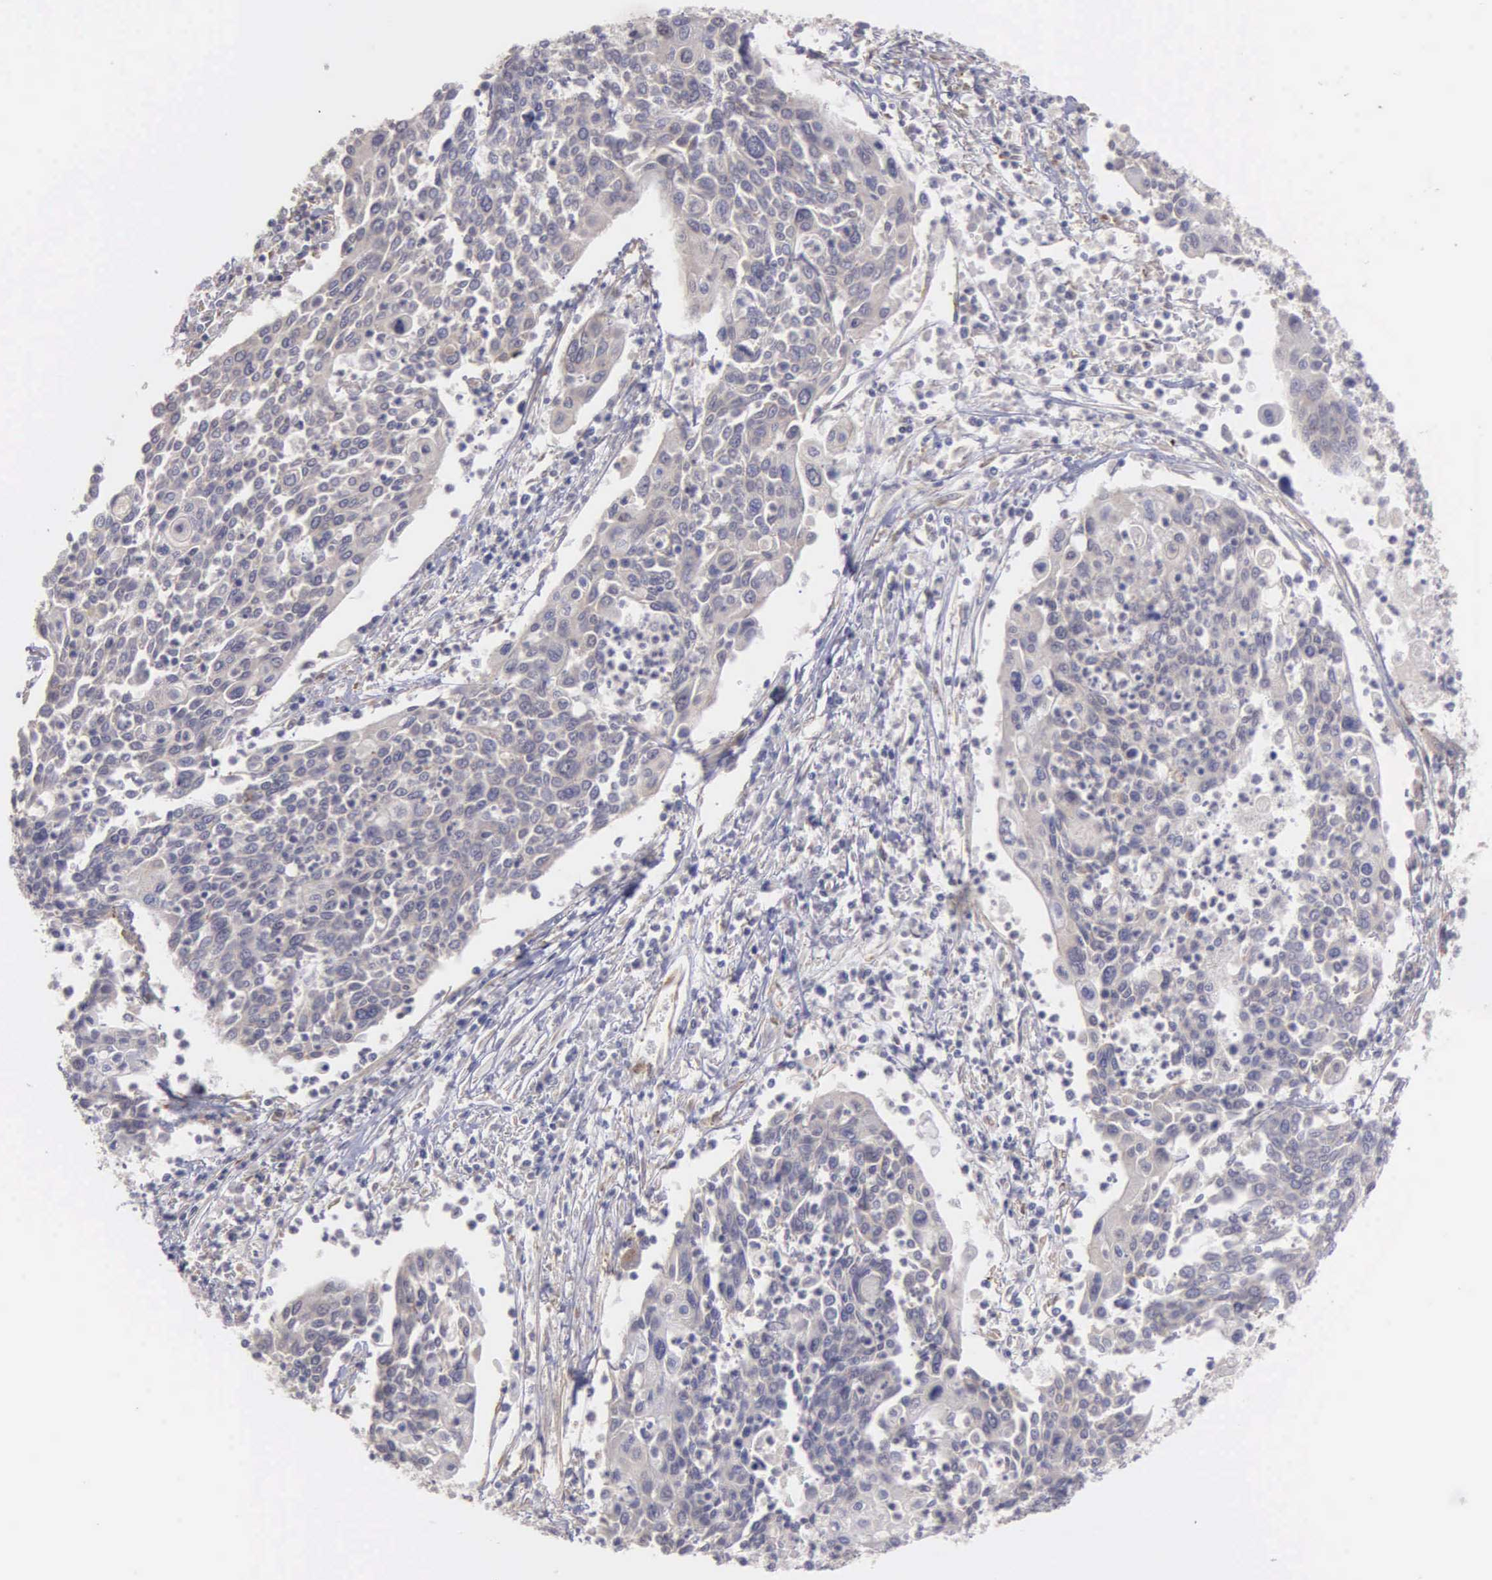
{"staining": {"intensity": "weak", "quantity": "25%-75%", "location": "cytoplasmic/membranous"}, "tissue": "cervical cancer", "cell_type": "Tumor cells", "image_type": "cancer", "snomed": [{"axis": "morphology", "description": "Squamous cell carcinoma, NOS"}, {"axis": "topography", "description": "Cervix"}], "caption": "Immunohistochemical staining of human cervical cancer (squamous cell carcinoma) demonstrates low levels of weak cytoplasmic/membranous staining in about 25%-75% of tumor cells.", "gene": "RTL10", "patient": {"sex": "female", "age": 40}}